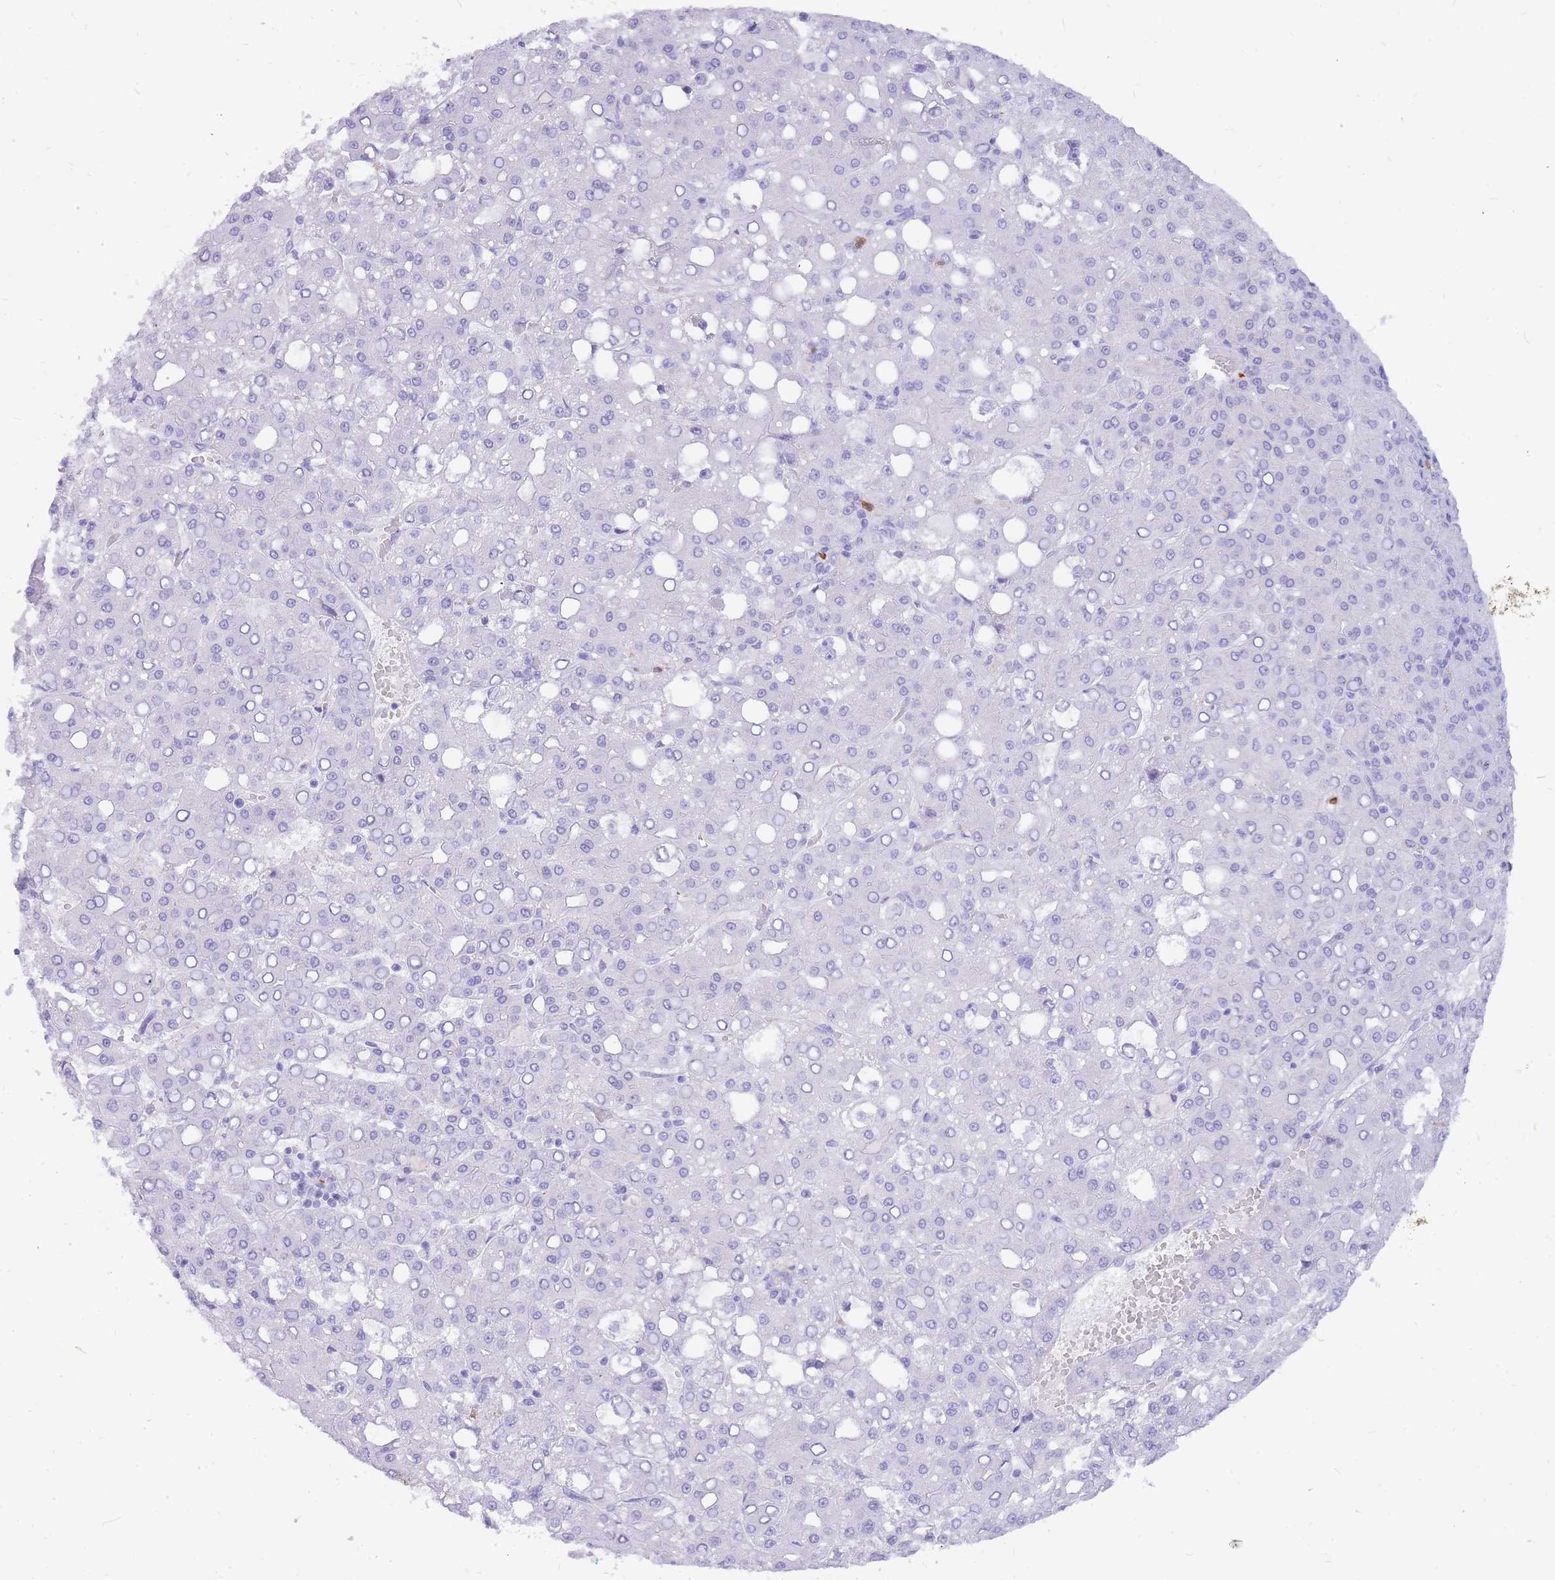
{"staining": {"intensity": "negative", "quantity": "none", "location": "none"}, "tissue": "liver cancer", "cell_type": "Tumor cells", "image_type": "cancer", "snomed": [{"axis": "morphology", "description": "Carcinoma, Hepatocellular, NOS"}, {"axis": "topography", "description": "Liver"}], "caption": "Immunohistochemistry (IHC) micrograph of liver cancer stained for a protein (brown), which displays no staining in tumor cells. Brightfield microscopy of IHC stained with DAB (brown) and hematoxylin (blue), captured at high magnification.", "gene": "HERC1", "patient": {"sex": "male", "age": 65}}